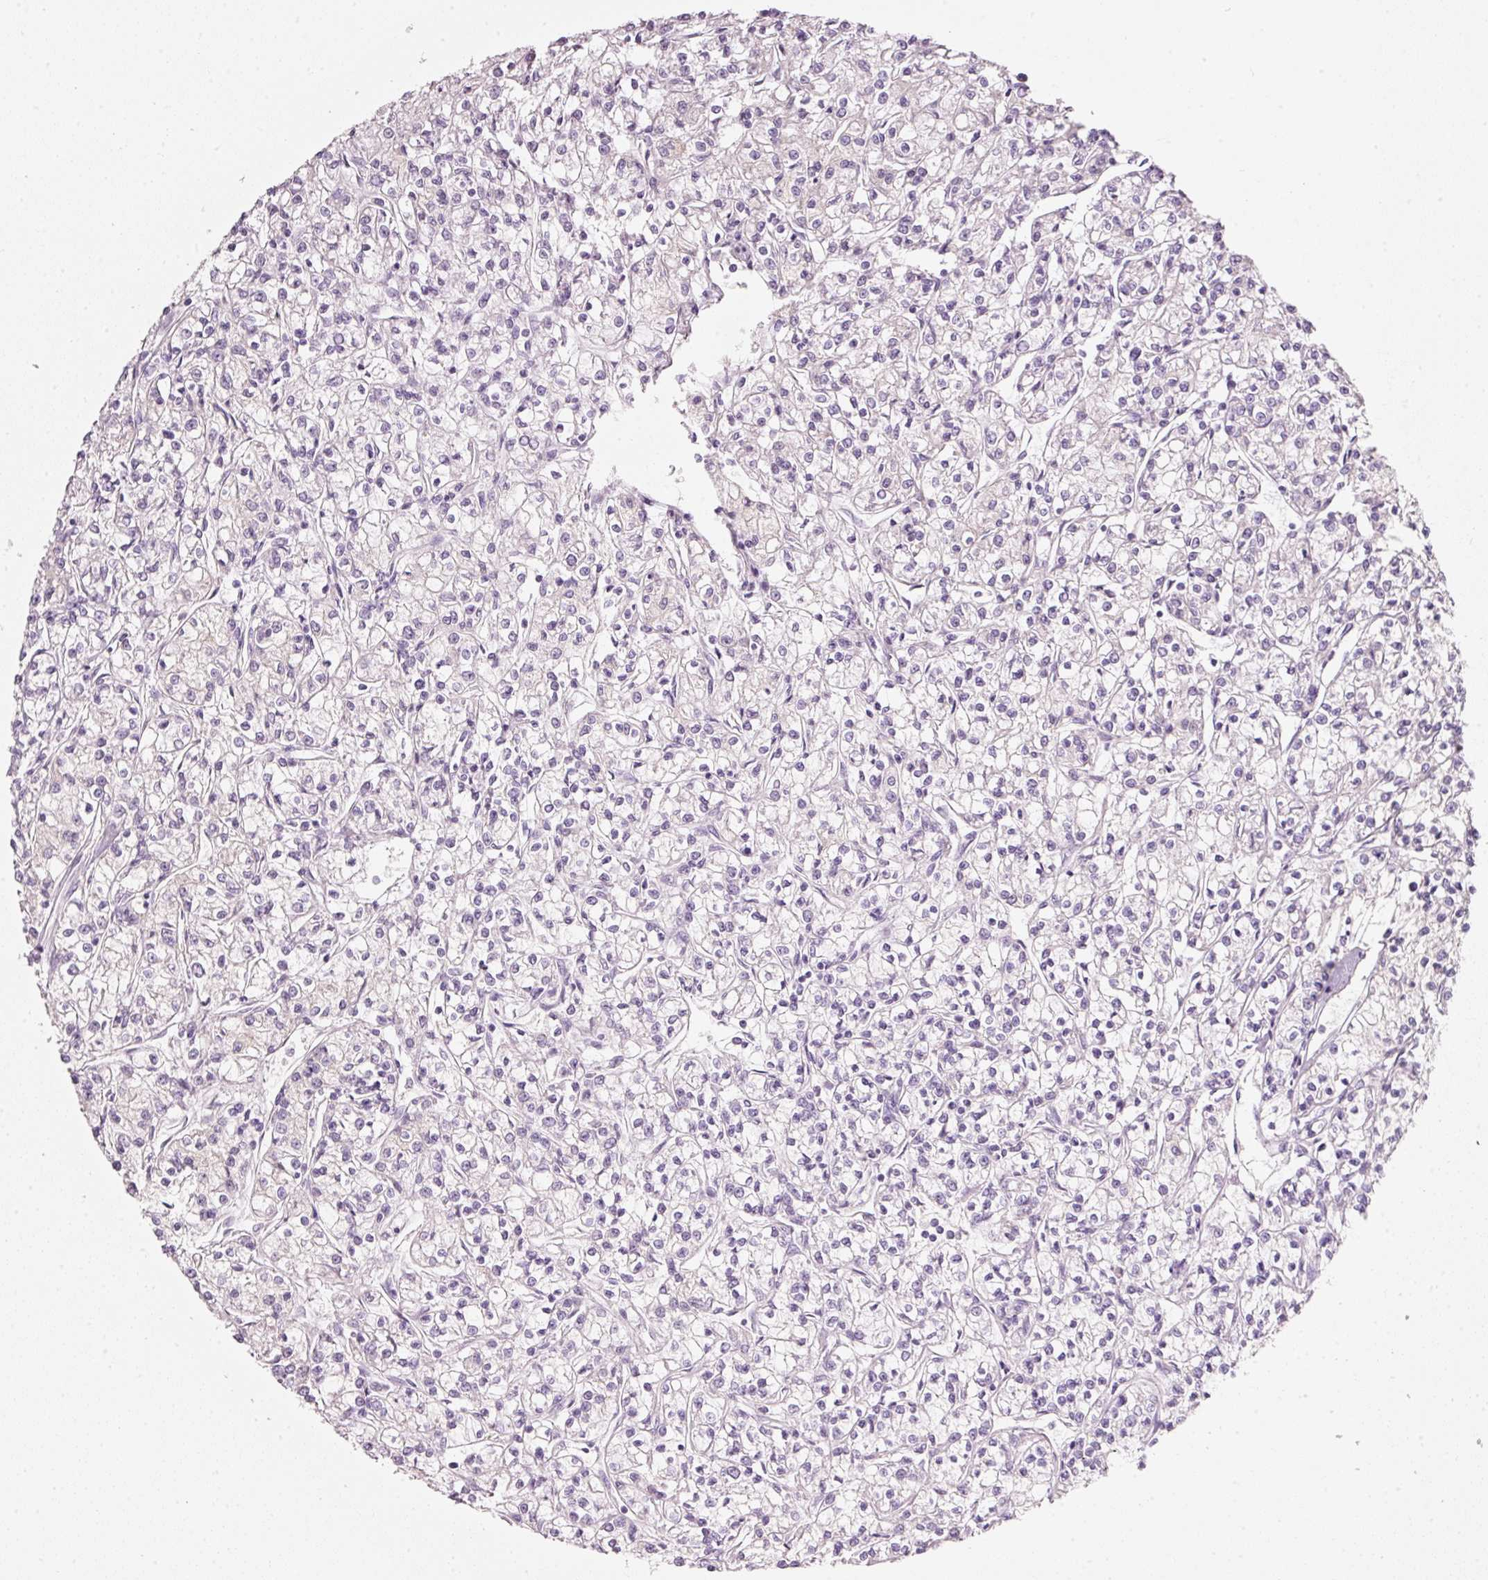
{"staining": {"intensity": "negative", "quantity": "none", "location": "none"}, "tissue": "renal cancer", "cell_type": "Tumor cells", "image_type": "cancer", "snomed": [{"axis": "morphology", "description": "Adenocarcinoma, NOS"}, {"axis": "topography", "description": "Kidney"}], "caption": "A high-resolution micrograph shows immunohistochemistry staining of adenocarcinoma (renal), which reveals no significant positivity in tumor cells. The staining was performed using DAB (3,3'-diaminobenzidine) to visualize the protein expression in brown, while the nuclei were stained in blue with hematoxylin (Magnification: 20x).", "gene": "PDXDC1", "patient": {"sex": "female", "age": 59}}